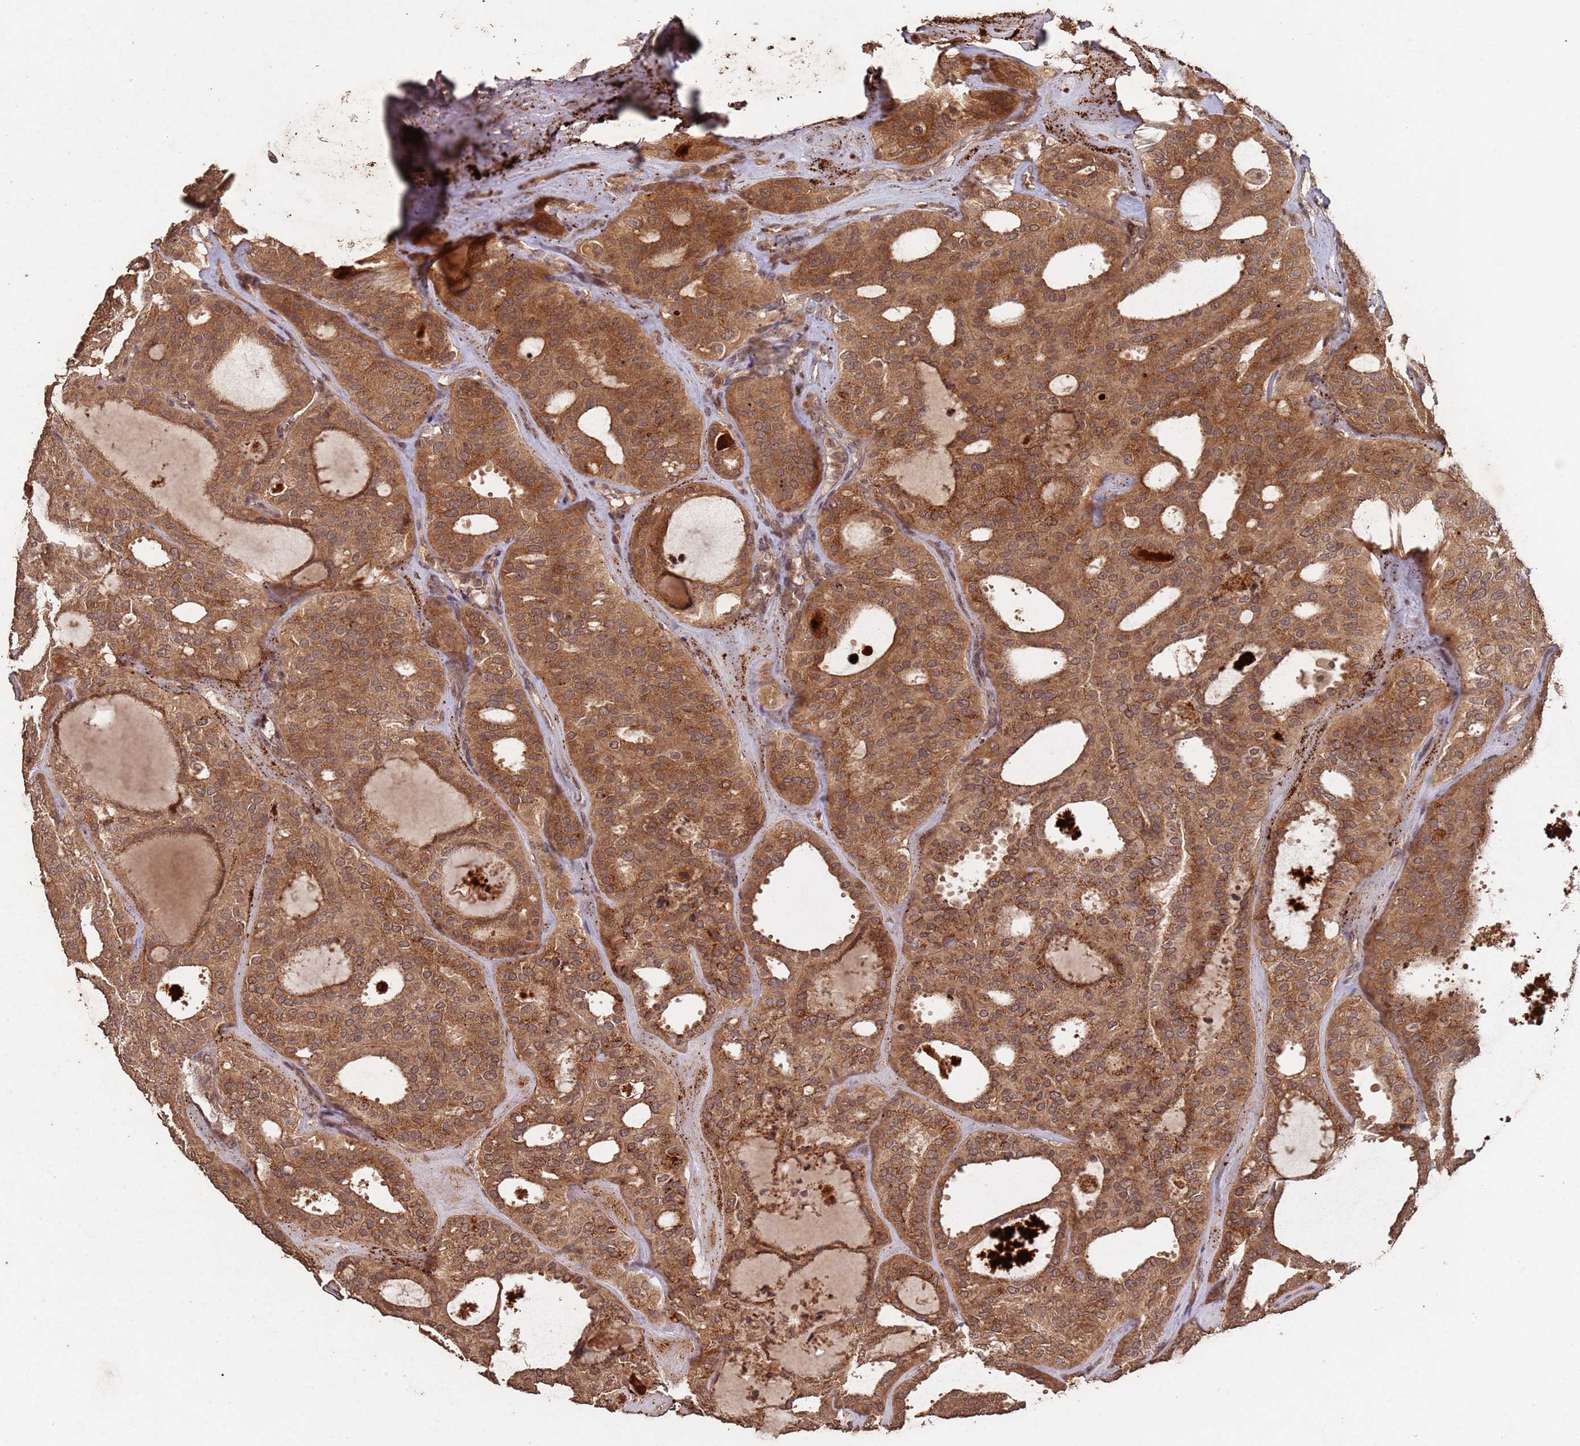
{"staining": {"intensity": "moderate", "quantity": ">75%", "location": "cytoplasmic/membranous,nuclear"}, "tissue": "thyroid cancer", "cell_type": "Tumor cells", "image_type": "cancer", "snomed": [{"axis": "morphology", "description": "Follicular adenoma carcinoma, NOS"}, {"axis": "topography", "description": "Thyroid gland"}], "caption": "Human thyroid follicular adenoma carcinoma stained with a protein marker shows moderate staining in tumor cells.", "gene": "FRAT1", "patient": {"sex": "male", "age": 75}}